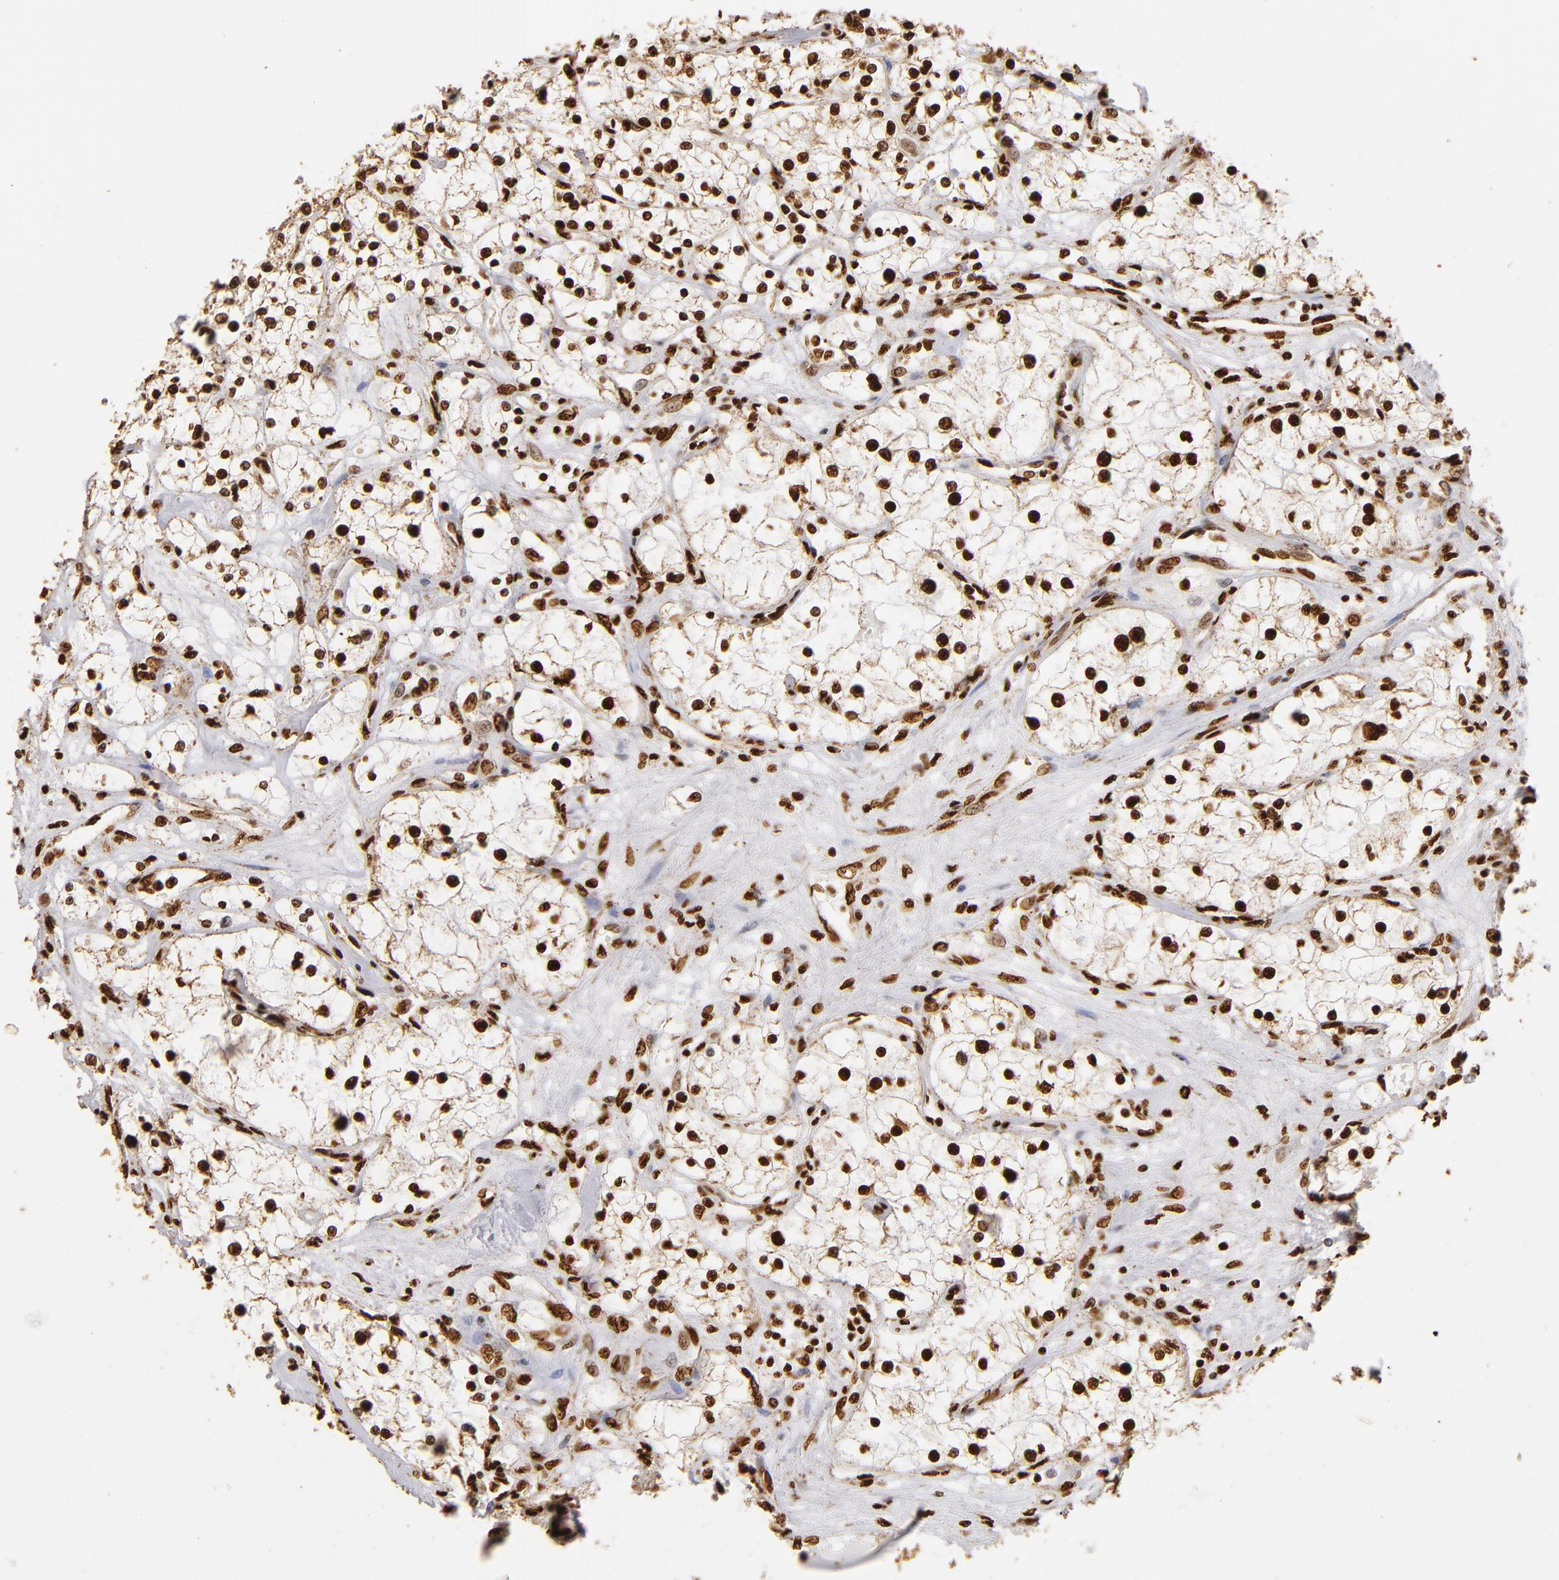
{"staining": {"intensity": "strong", "quantity": ">75%", "location": "nuclear"}, "tissue": "renal cancer", "cell_type": "Tumor cells", "image_type": "cancer", "snomed": [{"axis": "morphology", "description": "Adenocarcinoma, NOS"}, {"axis": "topography", "description": "Kidney"}], "caption": "Human renal cancer stained for a protein (brown) reveals strong nuclear positive expression in about >75% of tumor cells.", "gene": "ILF3", "patient": {"sex": "male", "age": 61}}